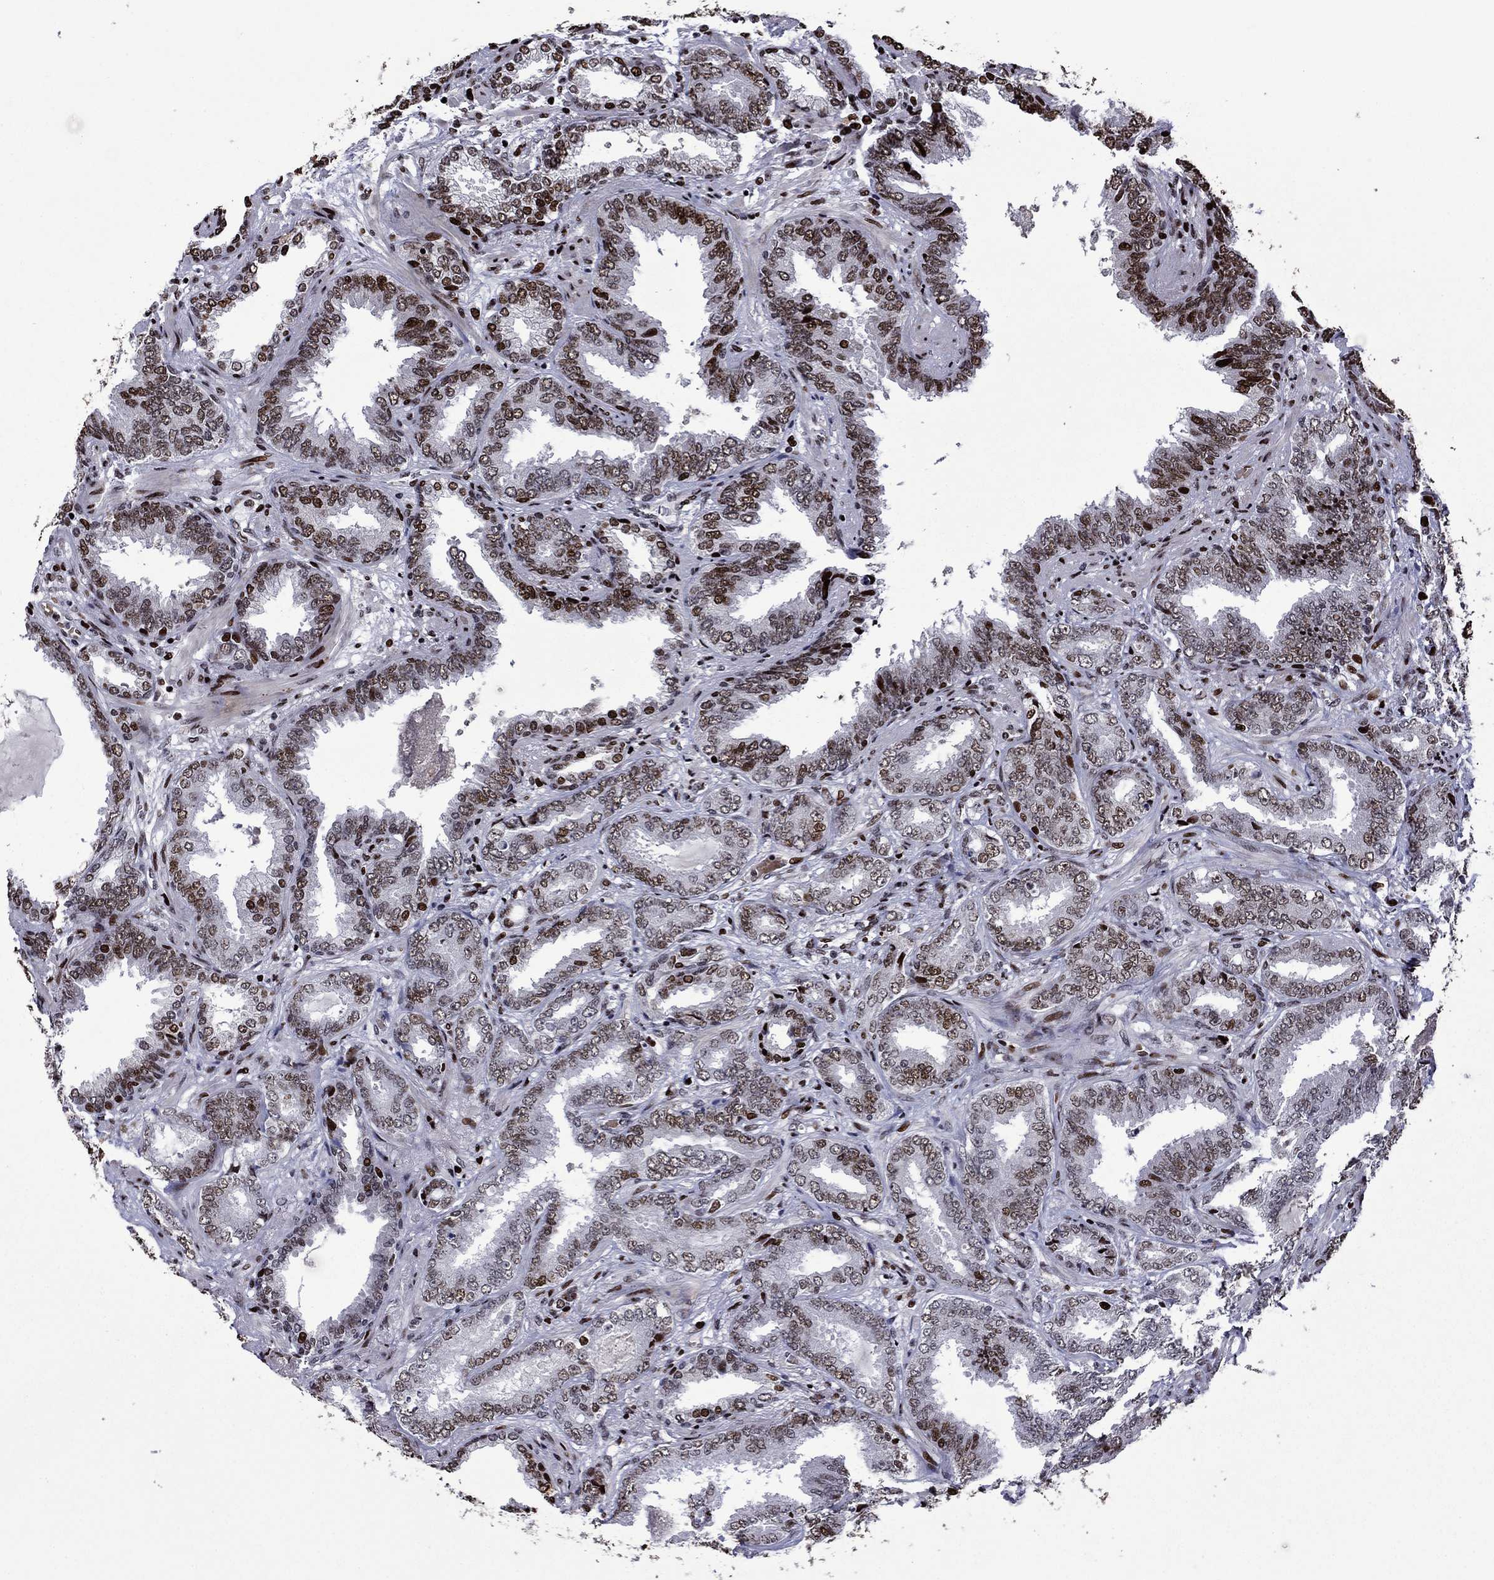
{"staining": {"intensity": "moderate", "quantity": "25%-75%", "location": "nuclear"}, "tissue": "prostate cancer", "cell_type": "Tumor cells", "image_type": "cancer", "snomed": [{"axis": "morphology", "description": "Adenocarcinoma, Low grade"}, {"axis": "topography", "description": "Prostate"}], "caption": "A brown stain shows moderate nuclear positivity of a protein in human prostate cancer (low-grade adenocarcinoma) tumor cells.", "gene": "LIMK1", "patient": {"sex": "male", "age": 68}}